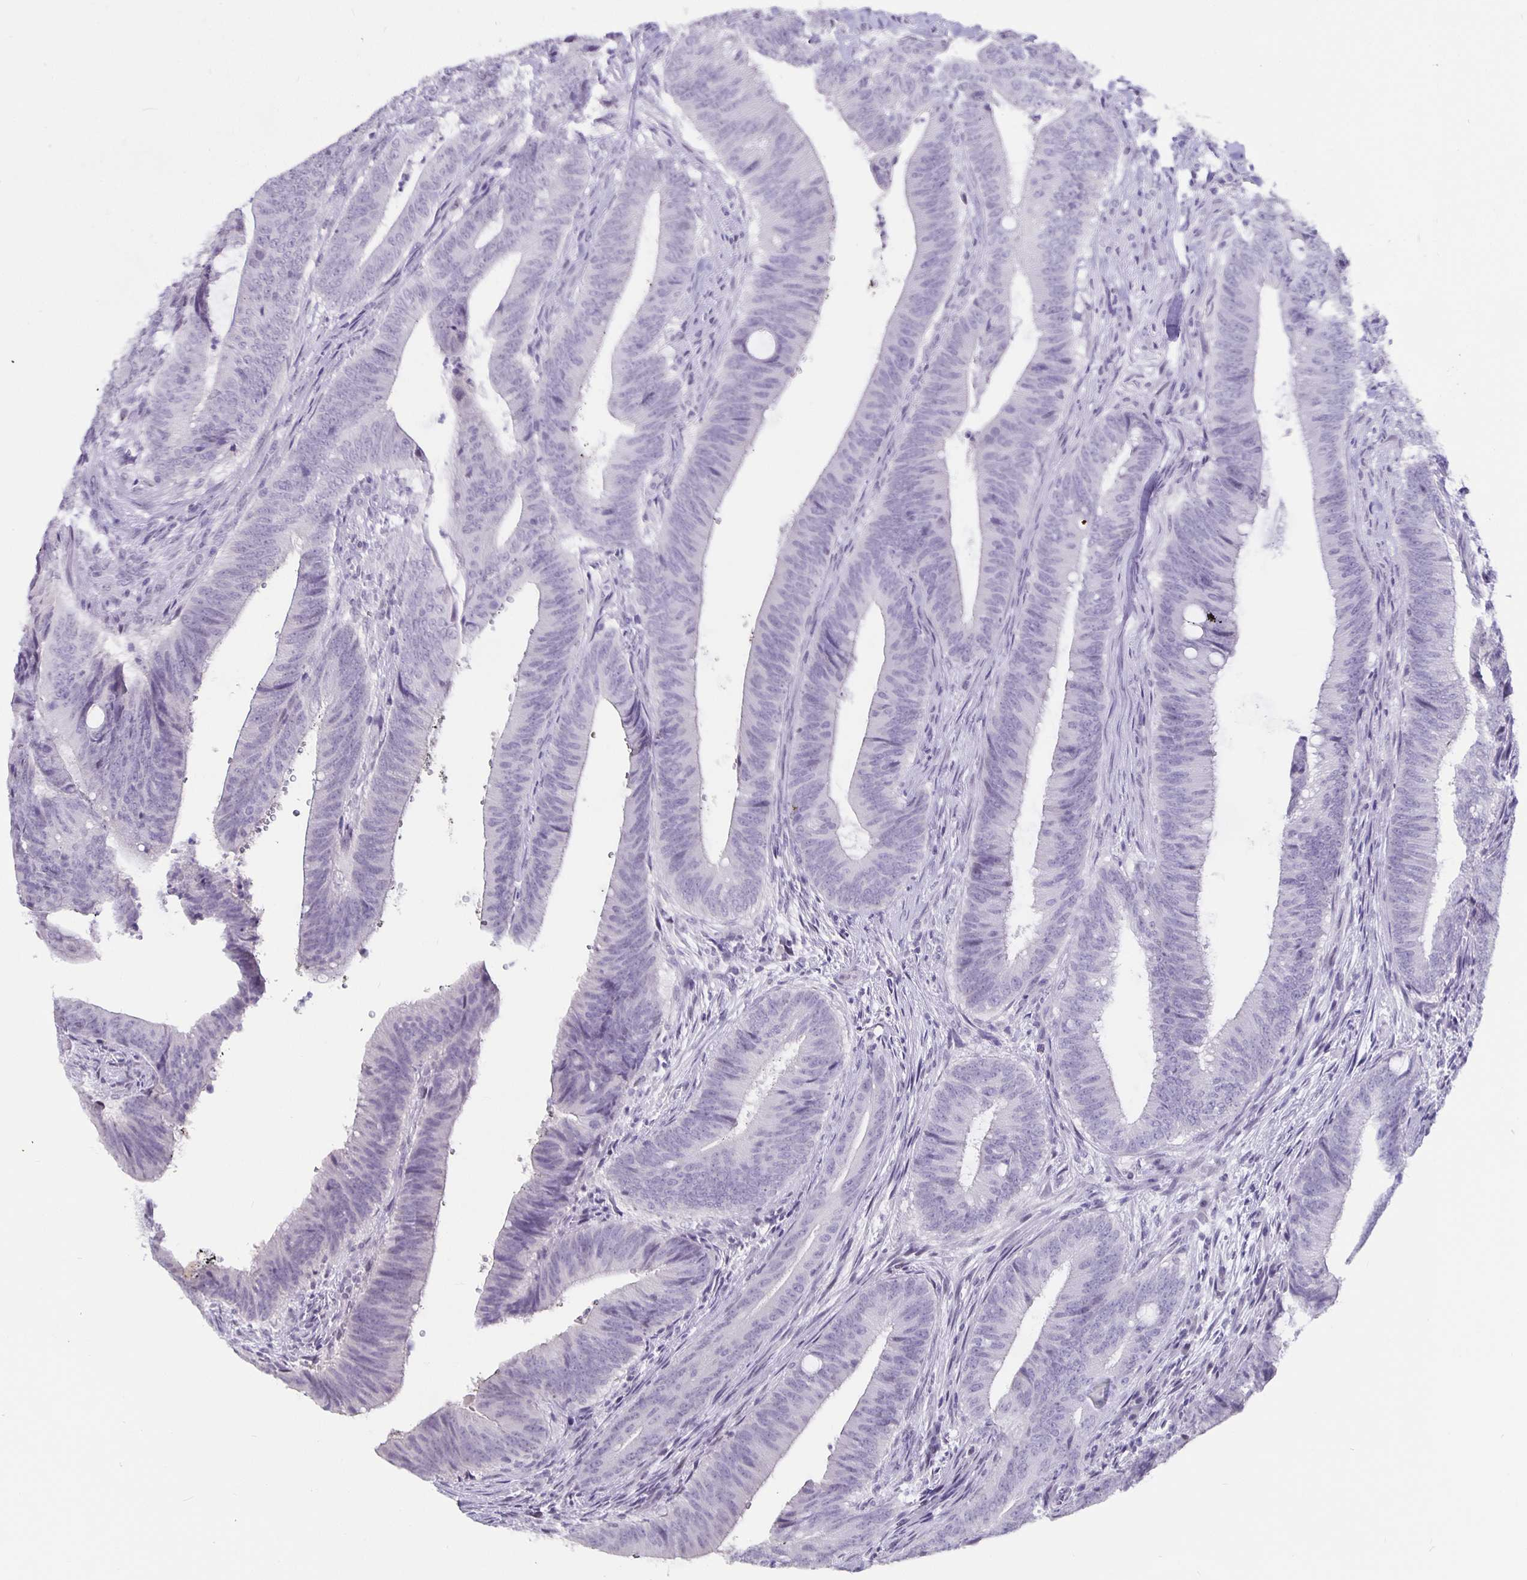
{"staining": {"intensity": "negative", "quantity": "none", "location": "none"}, "tissue": "colorectal cancer", "cell_type": "Tumor cells", "image_type": "cancer", "snomed": [{"axis": "morphology", "description": "Adenocarcinoma, NOS"}, {"axis": "topography", "description": "Colon"}], "caption": "High power microscopy image of an IHC image of adenocarcinoma (colorectal), revealing no significant expression in tumor cells. The staining was performed using DAB (3,3'-diaminobenzidine) to visualize the protein expression in brown, while the nuclei were stained in blue with hematoxylin (Magnification: 20x).", "gene": "OLIG2", "patient": {"sex": "female", "age": 43}}